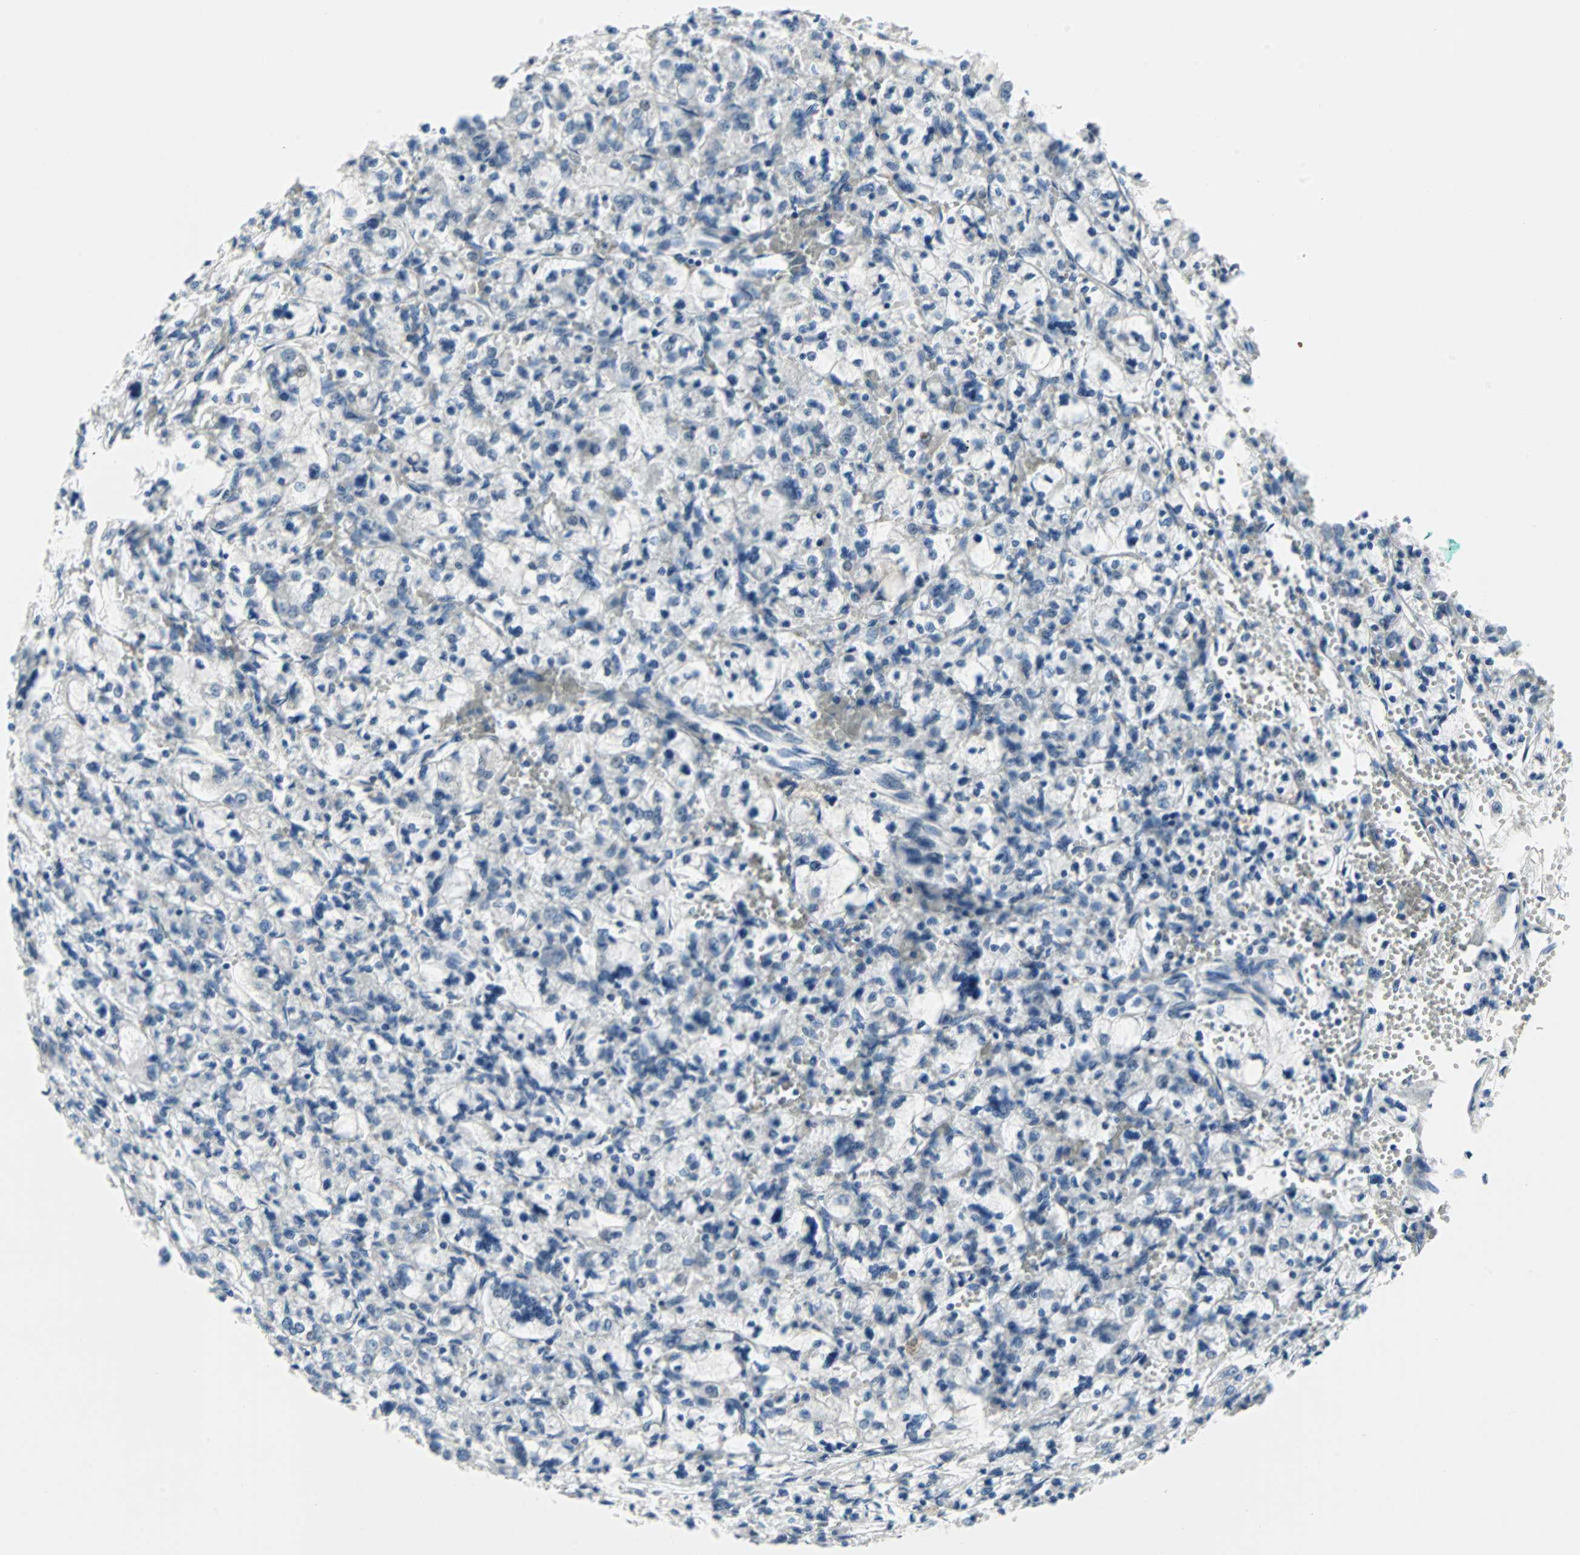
{"staining": {"intensity": "negative", "quantity": "none", "location": "none"}, "tissue": "renal cancer", "cell_type": "Tumor cells", "image_type": "cancer", "snomed": [{"axis": "morphology", "description": "Adenocarcinoma, NOS"}, {"axis": "topography", "description": "Kidney"}], "caption": "This histopathology image is of renal cancer (adenocarcinoma) stained with IHC to label a protein in brown with the nuclei are counter-stained blue. There is no expression in tumor cells. The staining was performed using DAB to visualize the protein expression in brown, while the nuclei were stained in blue with hematoxylin (Magnification: 20x).", "gene": "CASP3", "patient": {"sex": "female", "age": 83}}